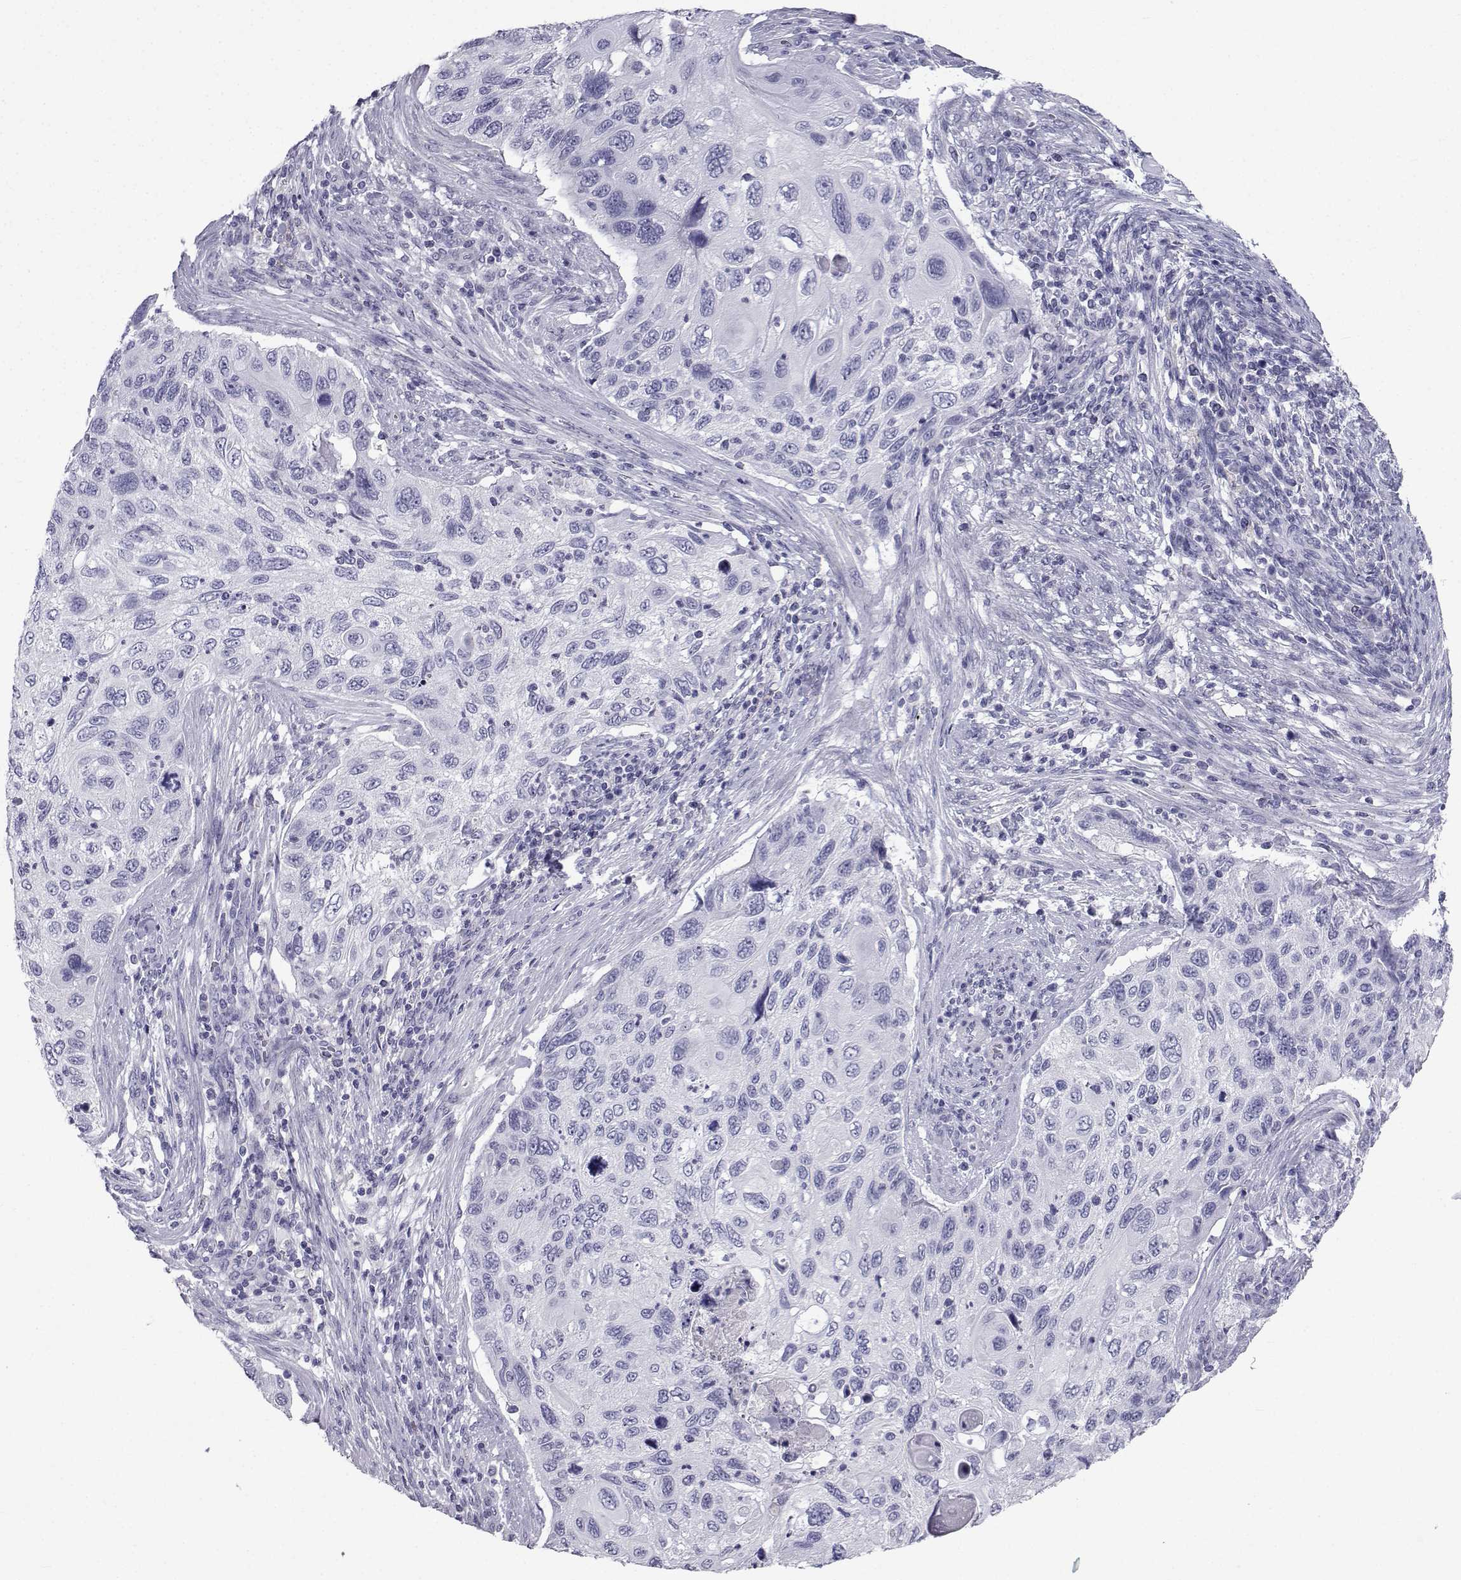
{"staining": {"intensity": "negative", "quantity": "none", "location": "none"}, "tissue": "cervical cancer", "cell_type": "Tumor cells", "image_type": "cancer", "snomed": [{"axis": "morphology", "description": "Squamous cell carcinoma, NOS"}, {"axis": "topography", "description": "Cervix"}], "caption": "Cervical squamous cell carcinoma was stained to show a protein in brown. There is no significant positivity in tumor cells.", "gene": "PCSK1N", "patient": {"sex": "female", "age": 70}}